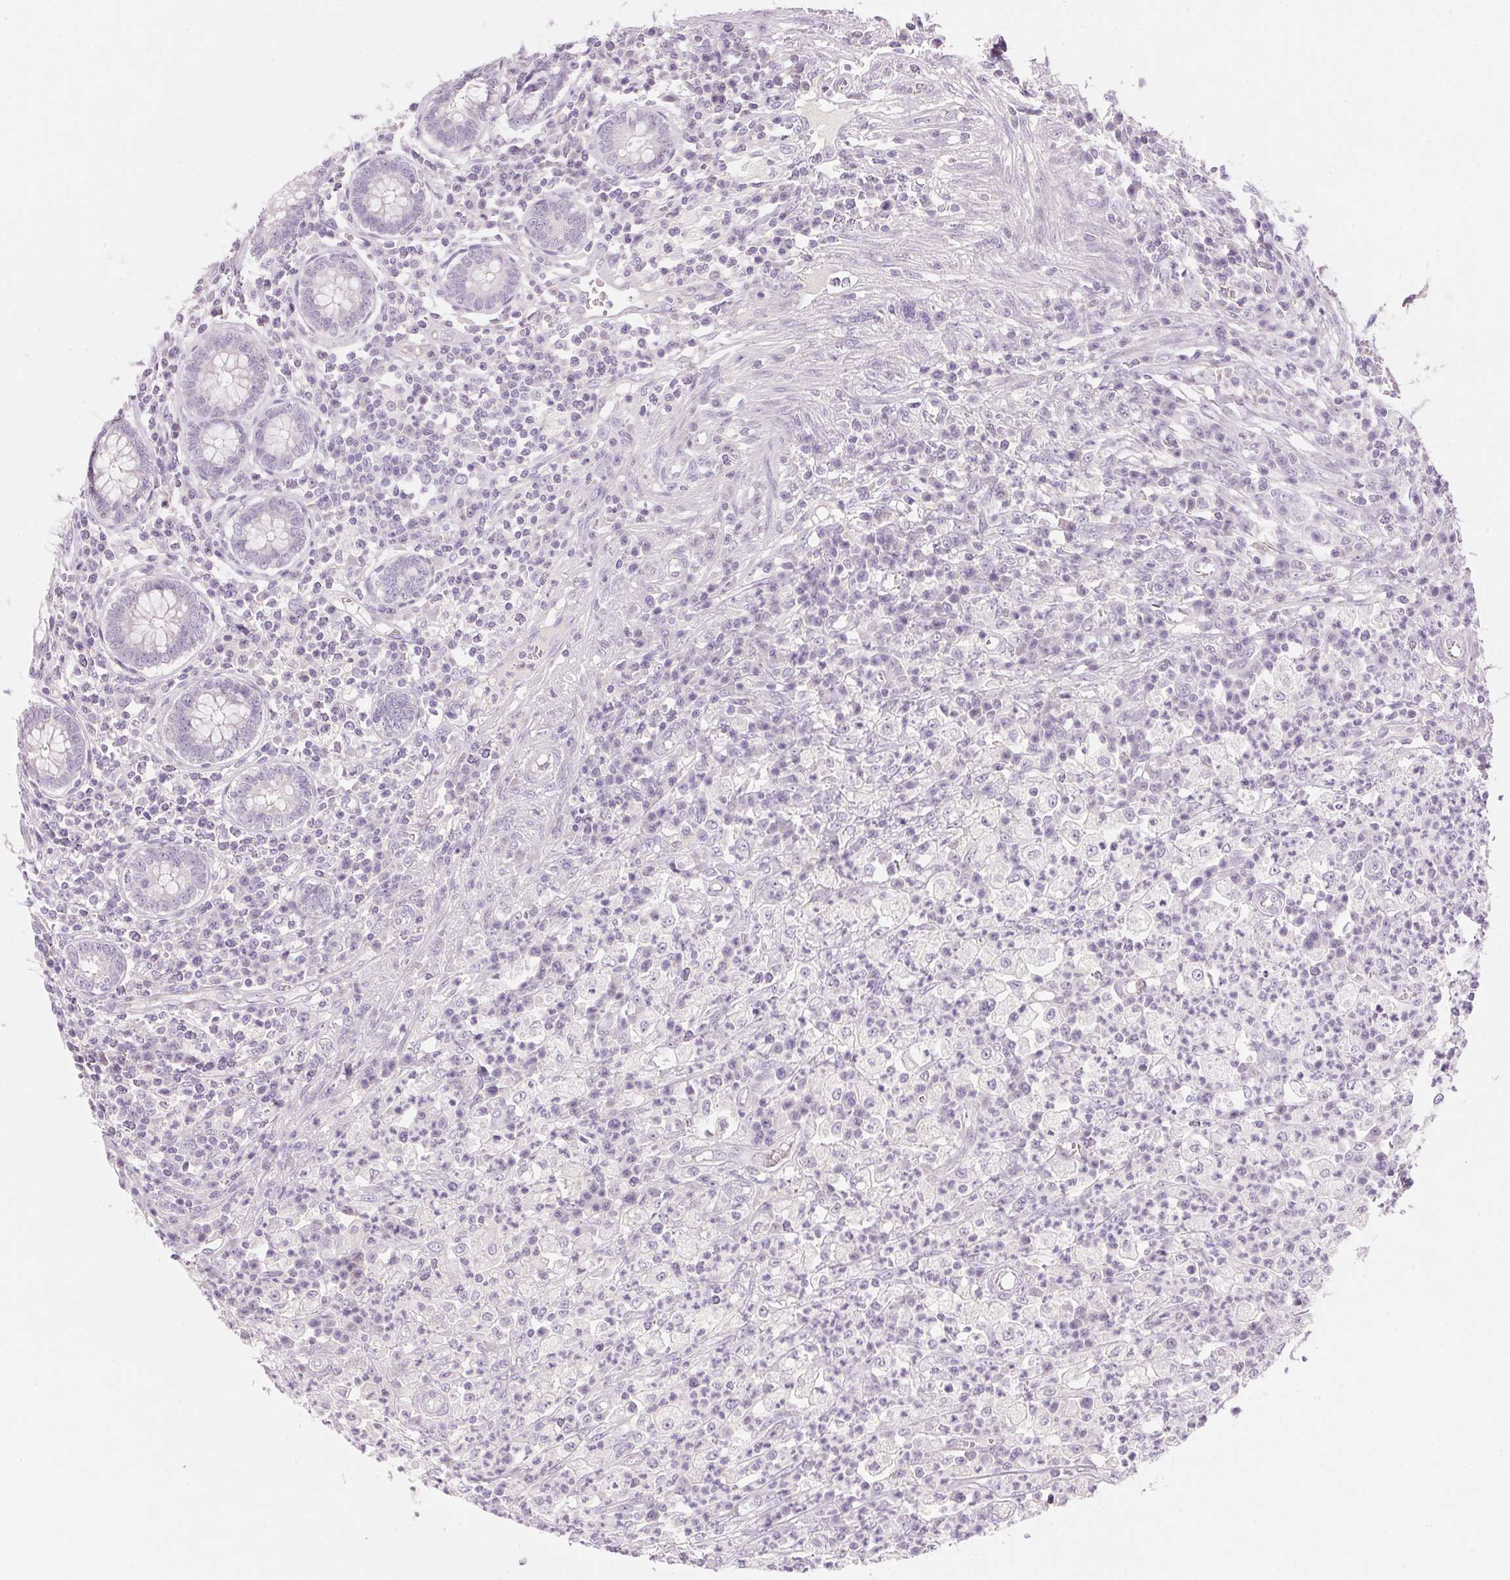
{"staining": {"intensity": "negative", "quantity": "none", "location": "none"}, "tissue": "colorectal cancer", "cell_type": "Tumor cells", "image_type": "cancer", "snomed": [{"axis": "morphology", "description": "Adenocarcinoma, NOS"}, {"axis": "topography", "description": "Colon"}], "caption": "The photomicrograph displays no staining of tumor cells in colorectal cancer.", "gene": "HSD17B2", "patient": {"sex": "male", "age": 65}}